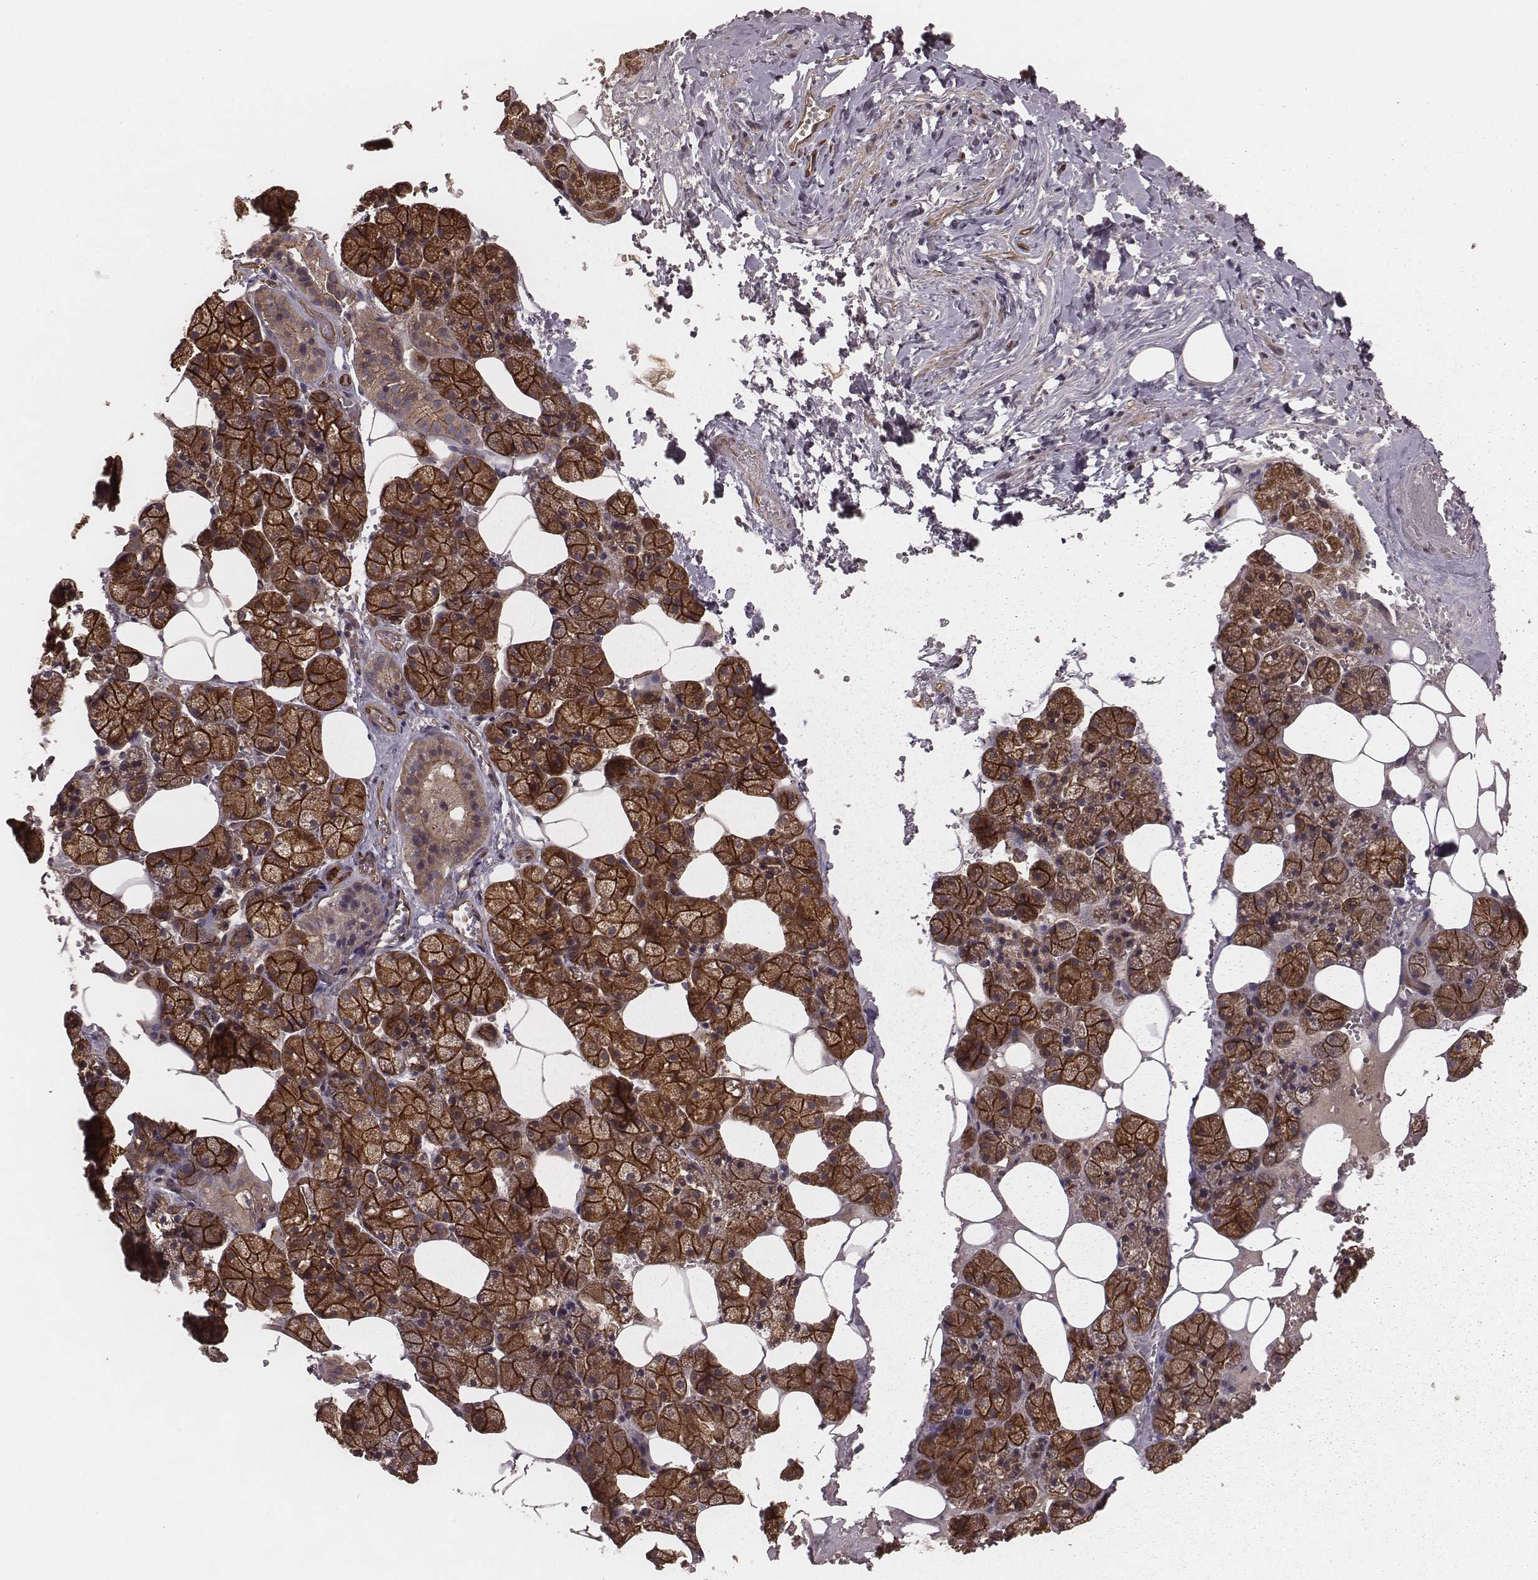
{"staining": {"intensity": "strong", "quantity": ">75%", "location": "cytoplasmic/membranous"}, "tissue": "salivary gland", "cell_type": "Glandular cells", "image_type": "normal", "snomed": [{"axis": "morphology", "description": "Normal tissue, NOS"}, {"axis": "topography", "description": "Salivary gland"}], "caption": "IHC (DAB (3,3'-diaminobenzidine)) staining of normal human salivary gland demonstrates strong cytoplasmic/membranous protein staining in about >75% of glandular cells.", "gene": "PALMD", "patient": {"sex": "male", "age": 38}}